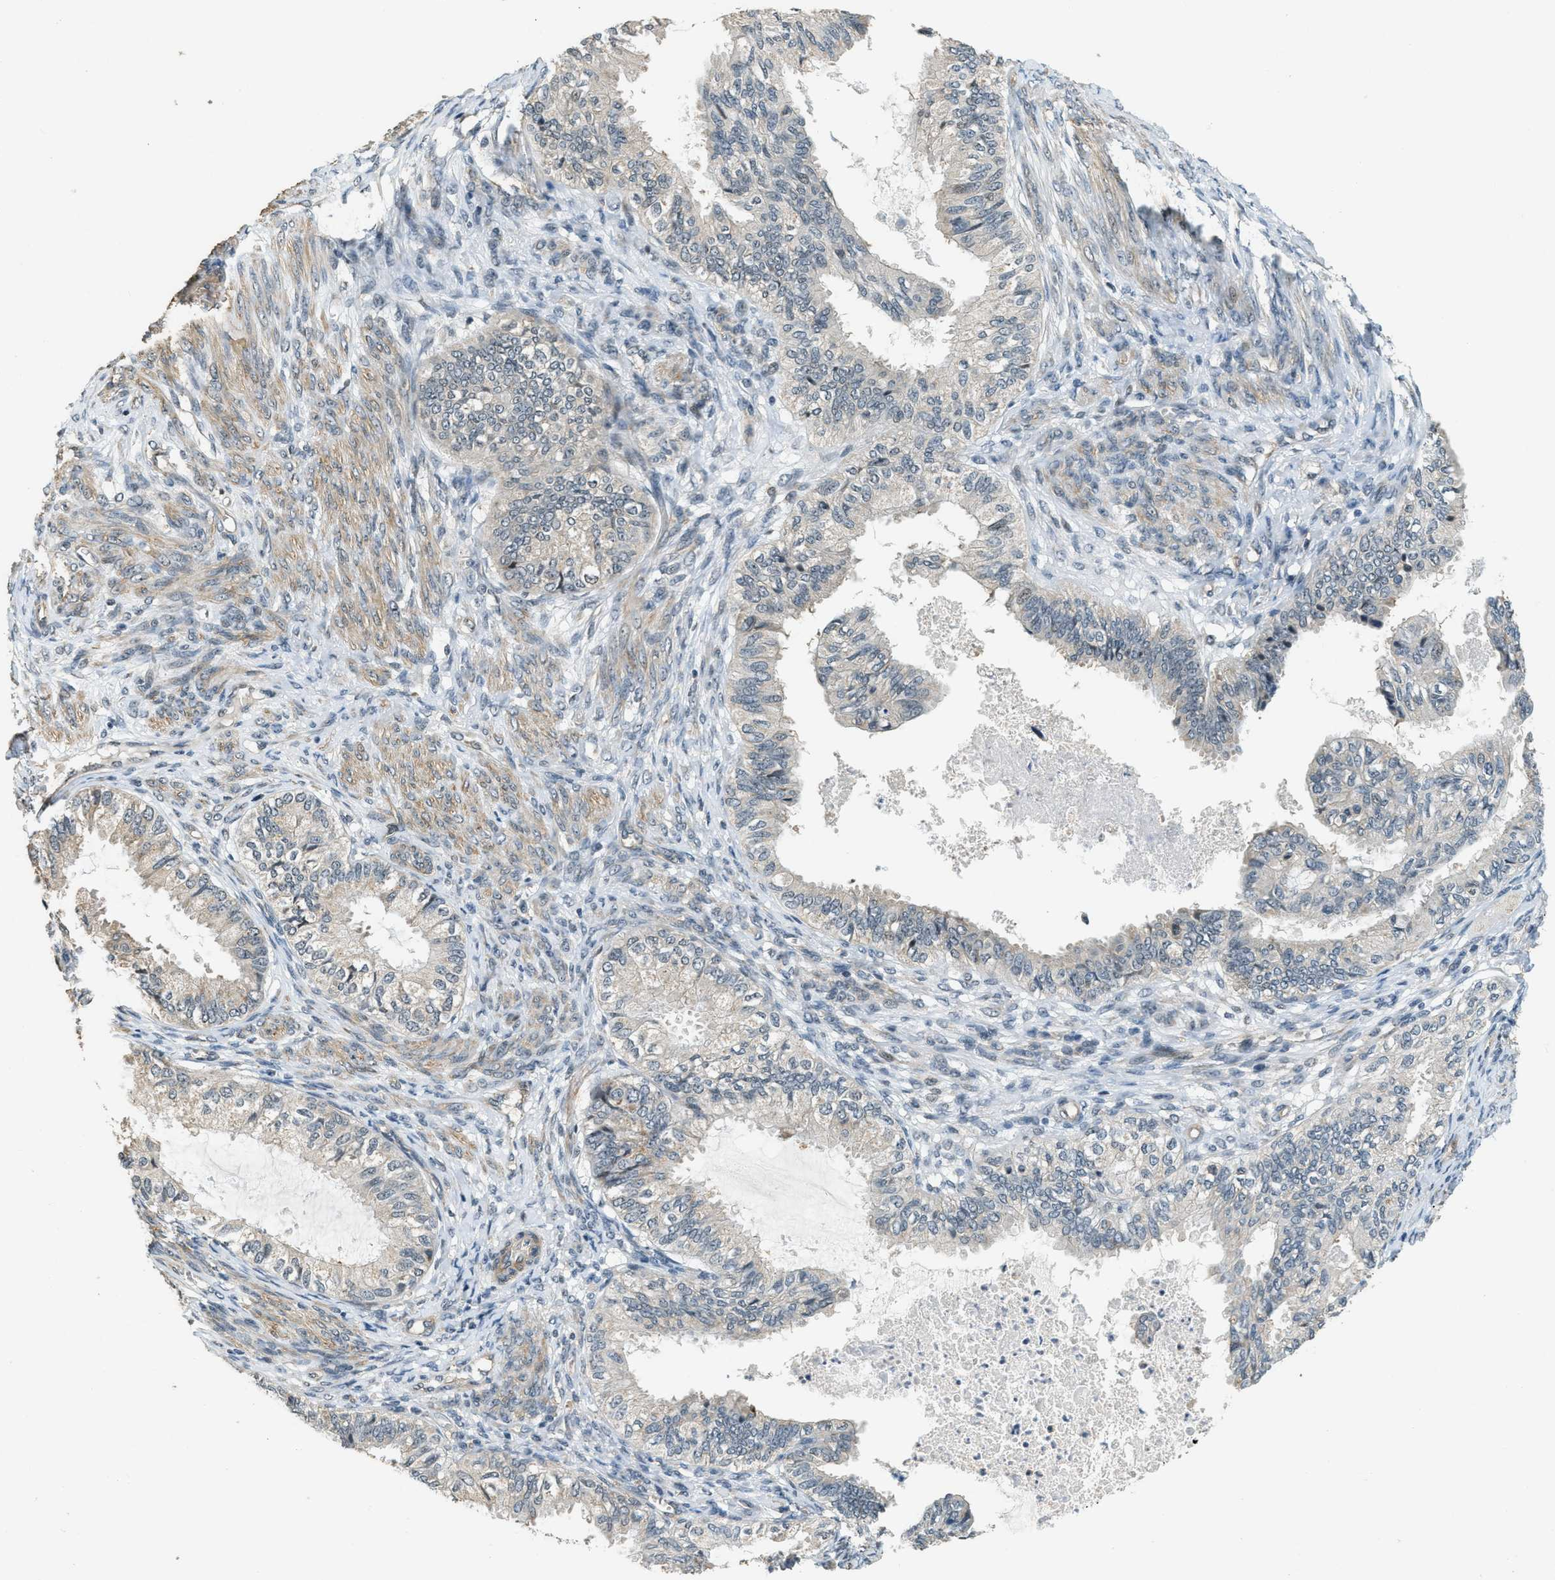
{"staining": {"intensity": "negative", "quantity": "none", "location": "none"}, "tissue": "cervical cancer", "cell_type": "Tumor cells", "image_type": "cancer", "snomed": [{"axis": "morphology", "description": "Normal tissue, NOS"}, {"axis": "morphology", "description": "Adenocarcinoma, NOS"}, {"axis": "topography", "description": "Cervix"}, {"axis": "topography", "description": "Endometrium"}], "caption": "Immunohistochemistry (IHC) histopathology image of neoplastic tissue: human adenocarcinoma (cervical) stained with DAB (3,3'-diaminobenzidine) exhibits no significant protein expression in tumor cells.", "gene": "MED21", "patient": {"sex": "female", "age": 86}}